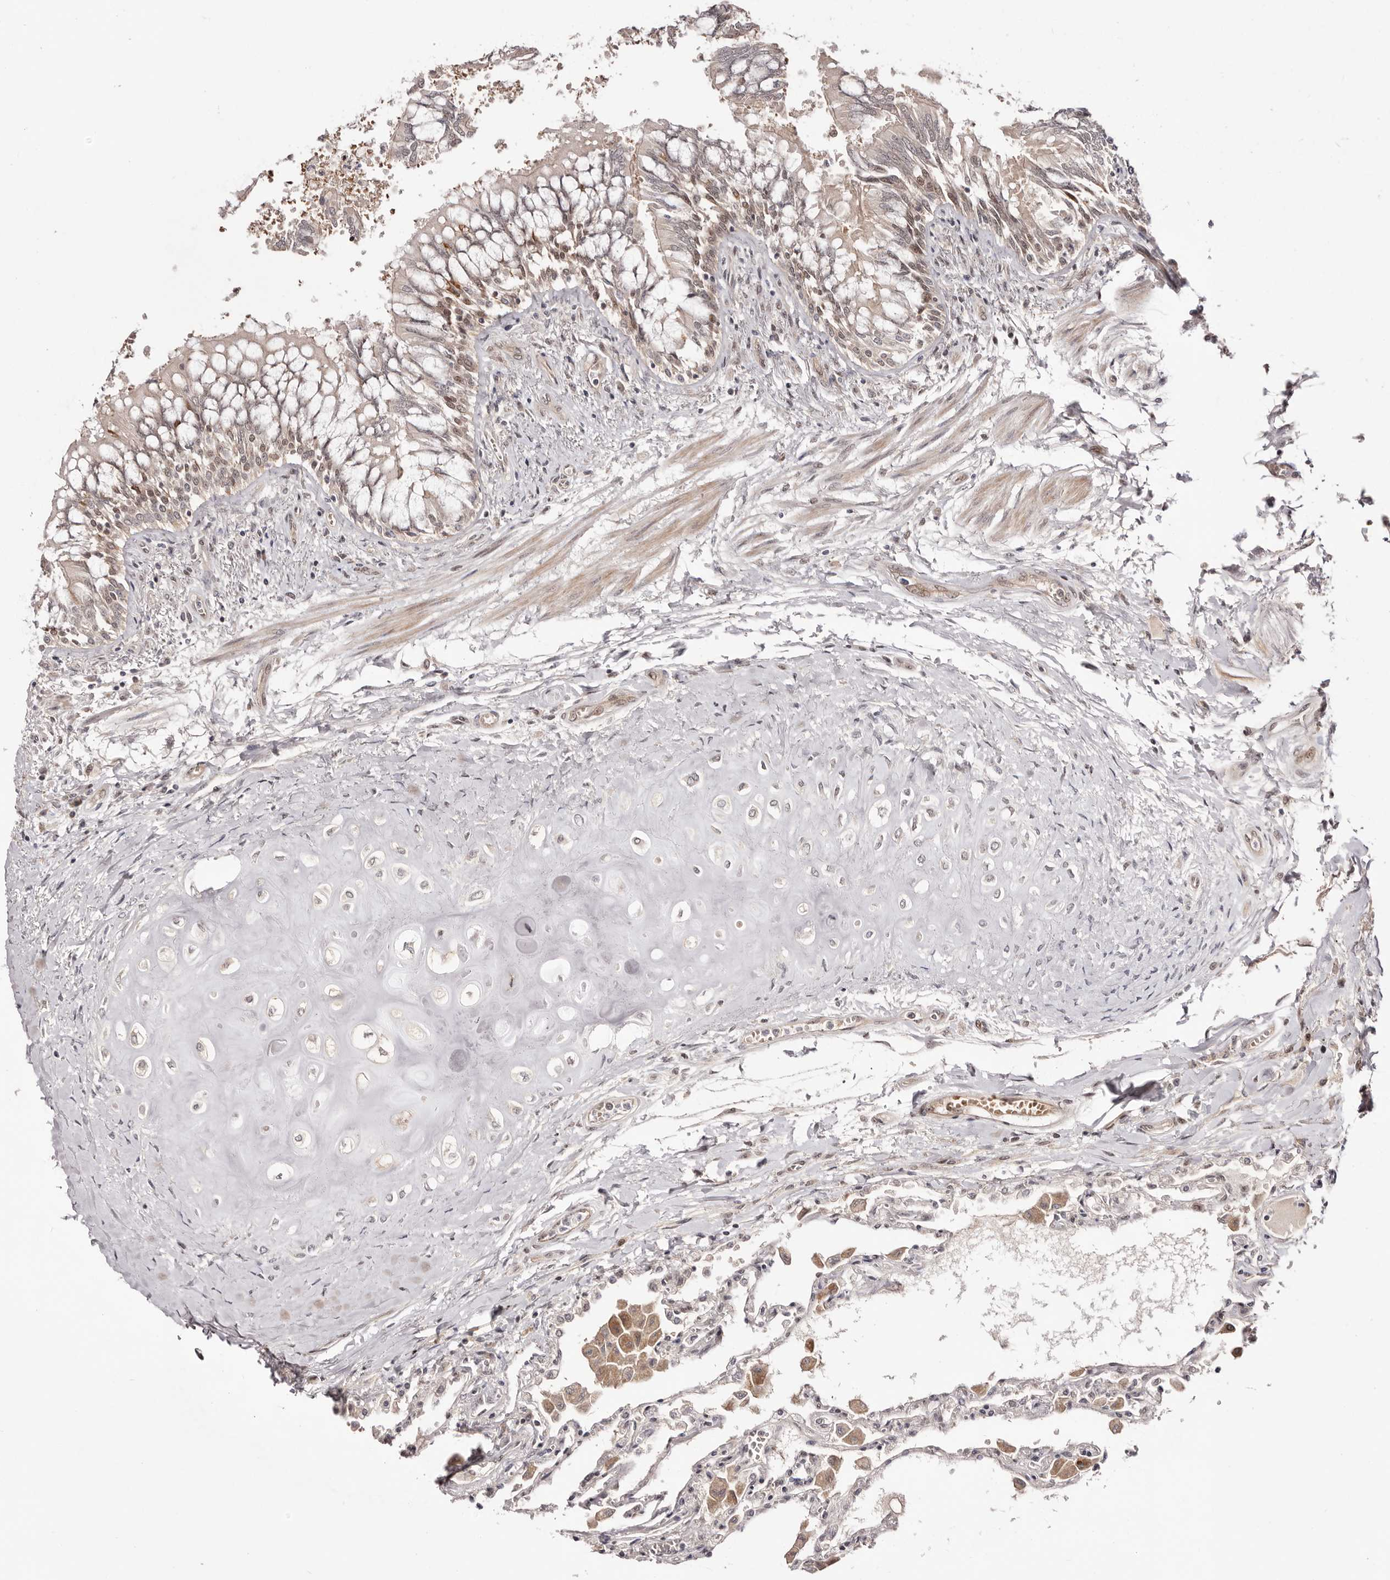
{"staining": {"intensity": "moderate", "quantity": "<25%", "location": "cytoplasmic/membranous"}, "tissue": "lung", "cell_type": "Alveolar cells", "image_type": "normal", "snomed": [{"axis": "morphology", "description": "Normal tissue, NOS"}, {"axis": "topography", "description": "Bronchus"}, {"axis": "topography", "description": "Lung"}], "caption": "This histopathology image shows immunohistochemistry (IHC) staining of unremarkable lung, with low moderate cytoplasmic/membranous staining in approximately <25% of alveolar cells.", "gene": "EGR3", "patient": {"sex": "female", "age": 49}}